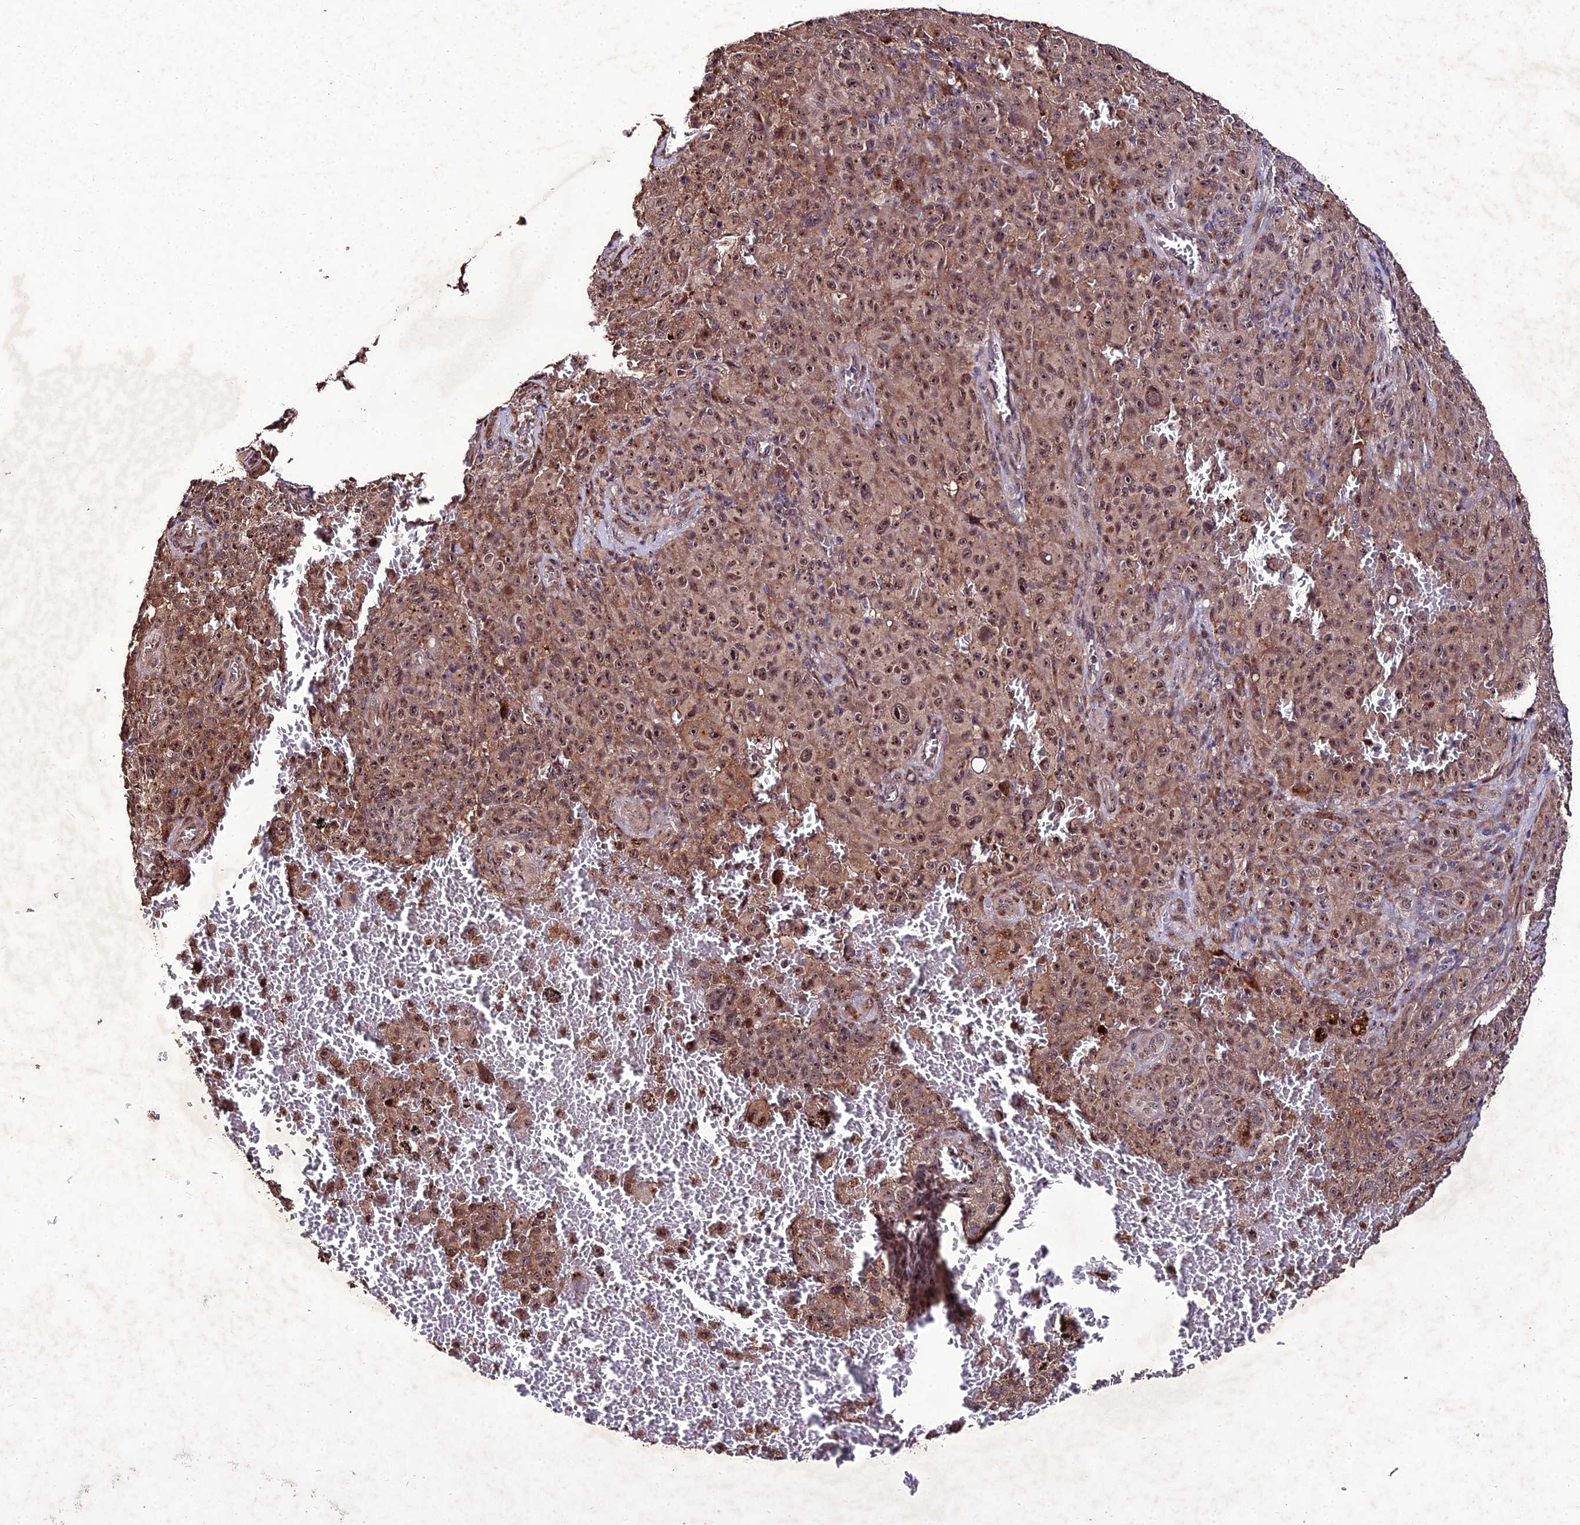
{"staining": {"intensity": "moderate", "quantity": ">75%", "location": "cytoplasmic/membranous,nuclear"}, "tissue": "melanoma", "cell_type": "Tumor cells", "image_type": "cancer", "snomed": [{"axis": "morphology", "description": "Malignant melanoma, NOS"}, {"axis": "topography", "description": "Skin"}], "caption": "Malignant melanoma stained for a protein exhibits moderate cytoplasmic/membranous and nuclear positivity in tumor cells.", "gene": "ZNF766", "patient": {"sex": "female", "age": 82}}